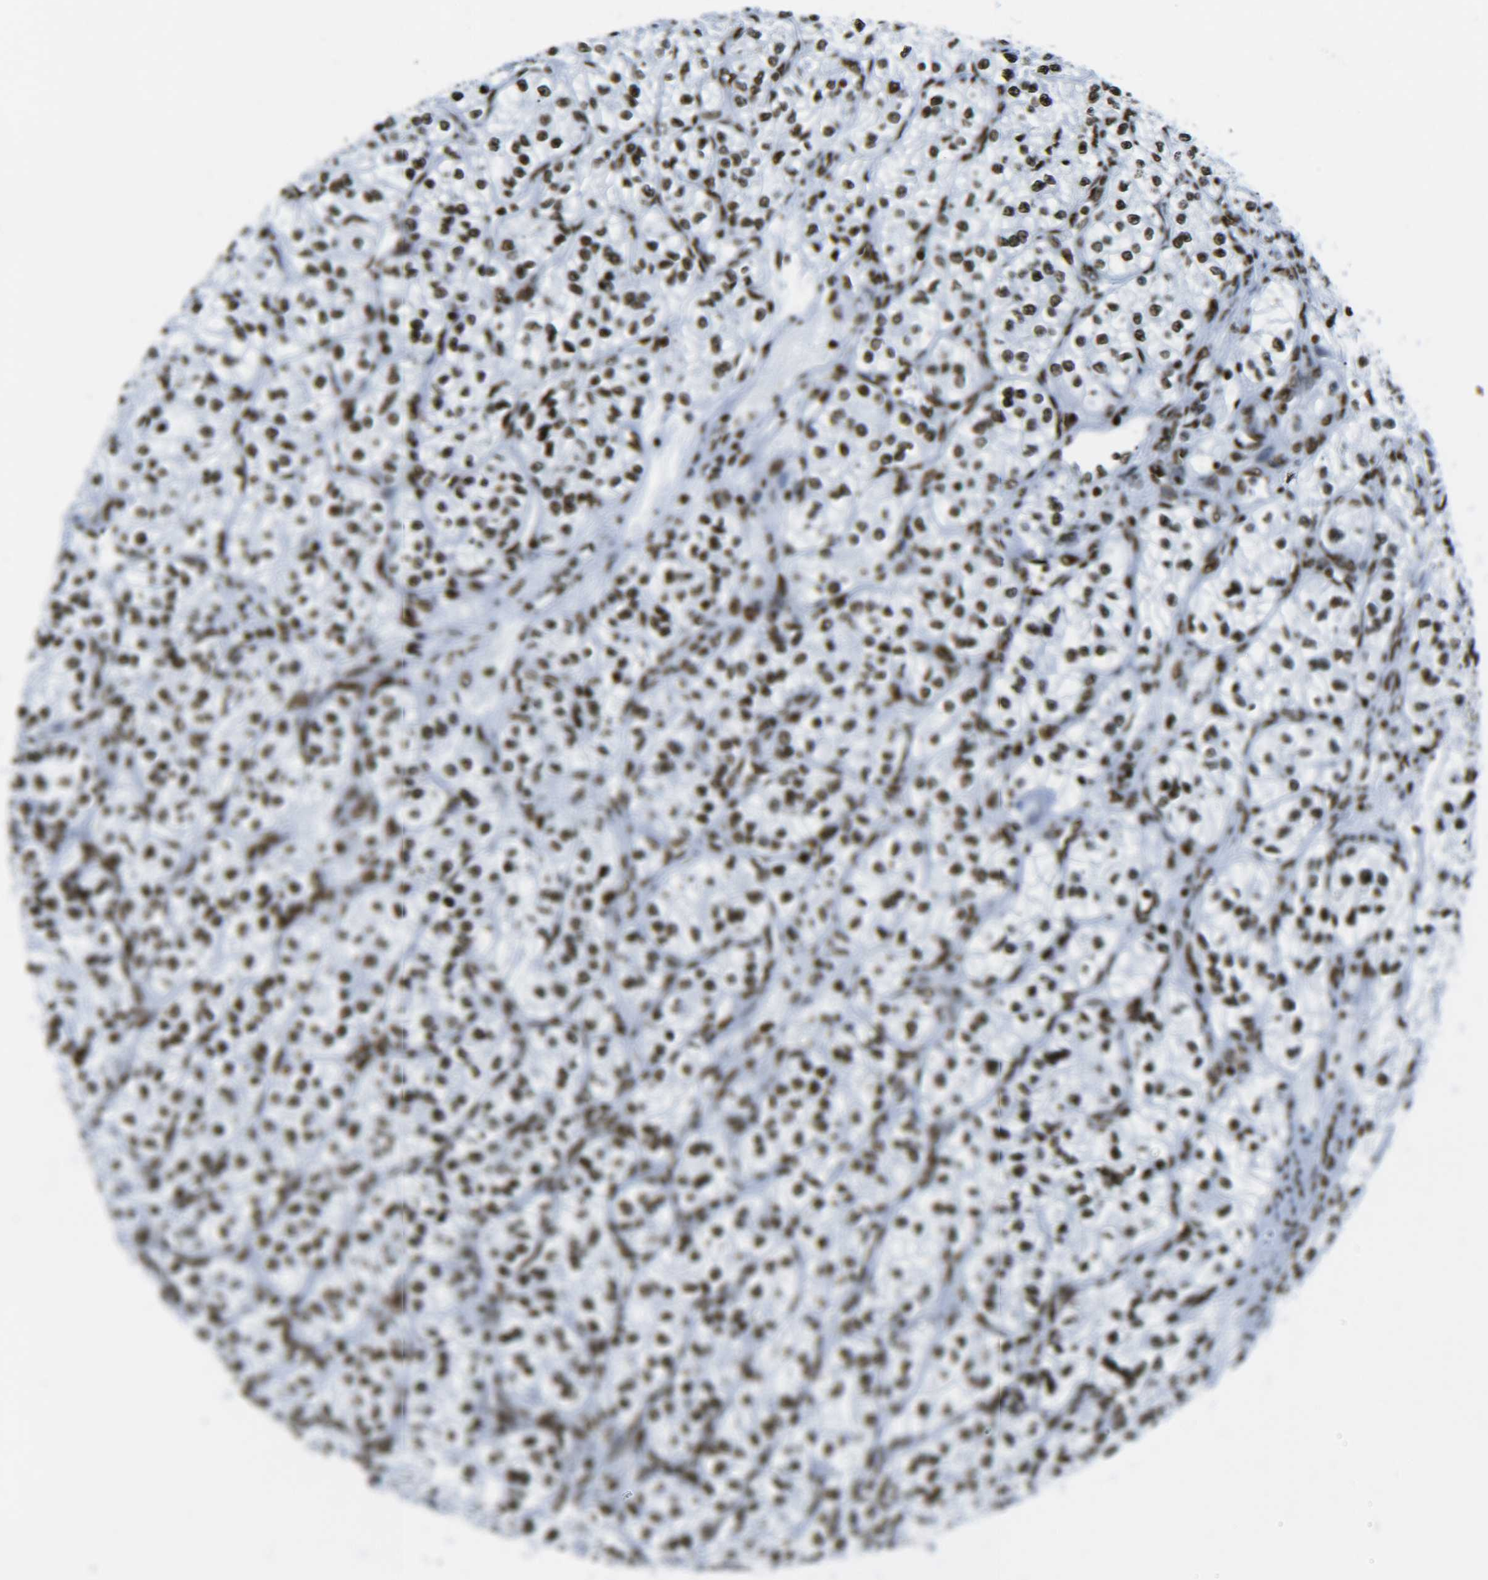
{"staining": {"intensity": "strong", "quantity": ">75%", "location": "nuclear"}, "tissue": "renal cancer", "cell_type": "Tumor cells", "image_type": "cancer", "snomed": [{"axis": "morphology", "description": "Adenocarcinoma, NOS"}, {"axis": "topography", "description": "Kidney"}], "caption": "Adenocarcinoma (renal) was stained to show a protein in brown. There is high levels of strong nuclear staining in approximately >75% of tumor cells. Using DAB (3,3'-diaminobenzidine) (brown) and hematoxylin (blue) stains, captured at high magnification using brightfield microscopy.", "gene": "H2AX", "patient": {"sex": "female", "age": 57}}